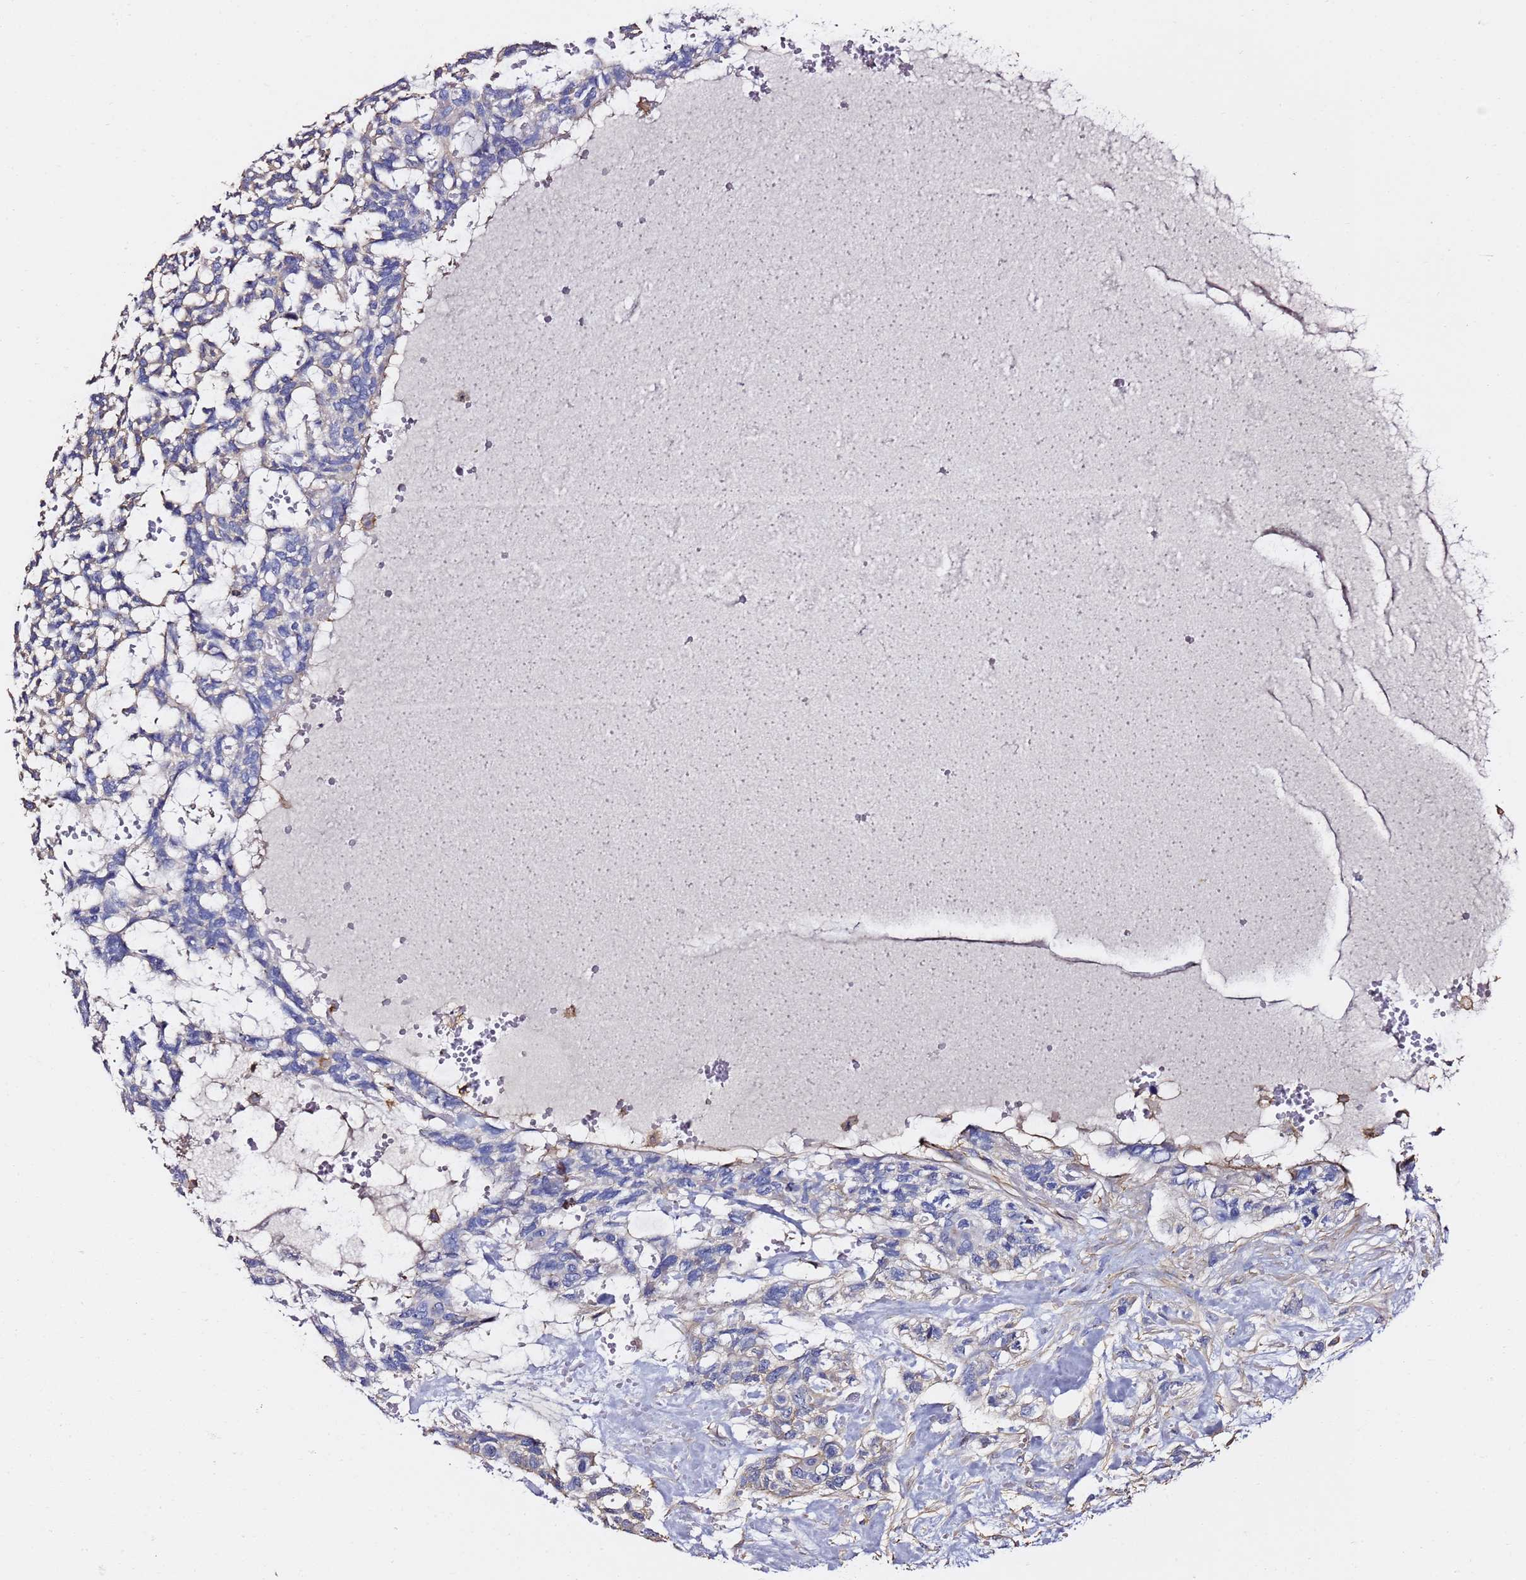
{"staining": {"intensity": "negative", "quantity": "none", "location": "none"}, "tissue": "skin cancer", "cell_type": "Tumor cells", "image_type": "cancer", "snomed": [{"axis": "morphology", "description": "Basal cell carcinoma"}, {"axis": "topography", "description": "Skin"}], "caption": "The photomicrograph exhibits no significant staining in tumor cells of skin basal cell carcinoma.", "gene": "ZFP36L2", "patient": {"sex": "male", "age": 88}}